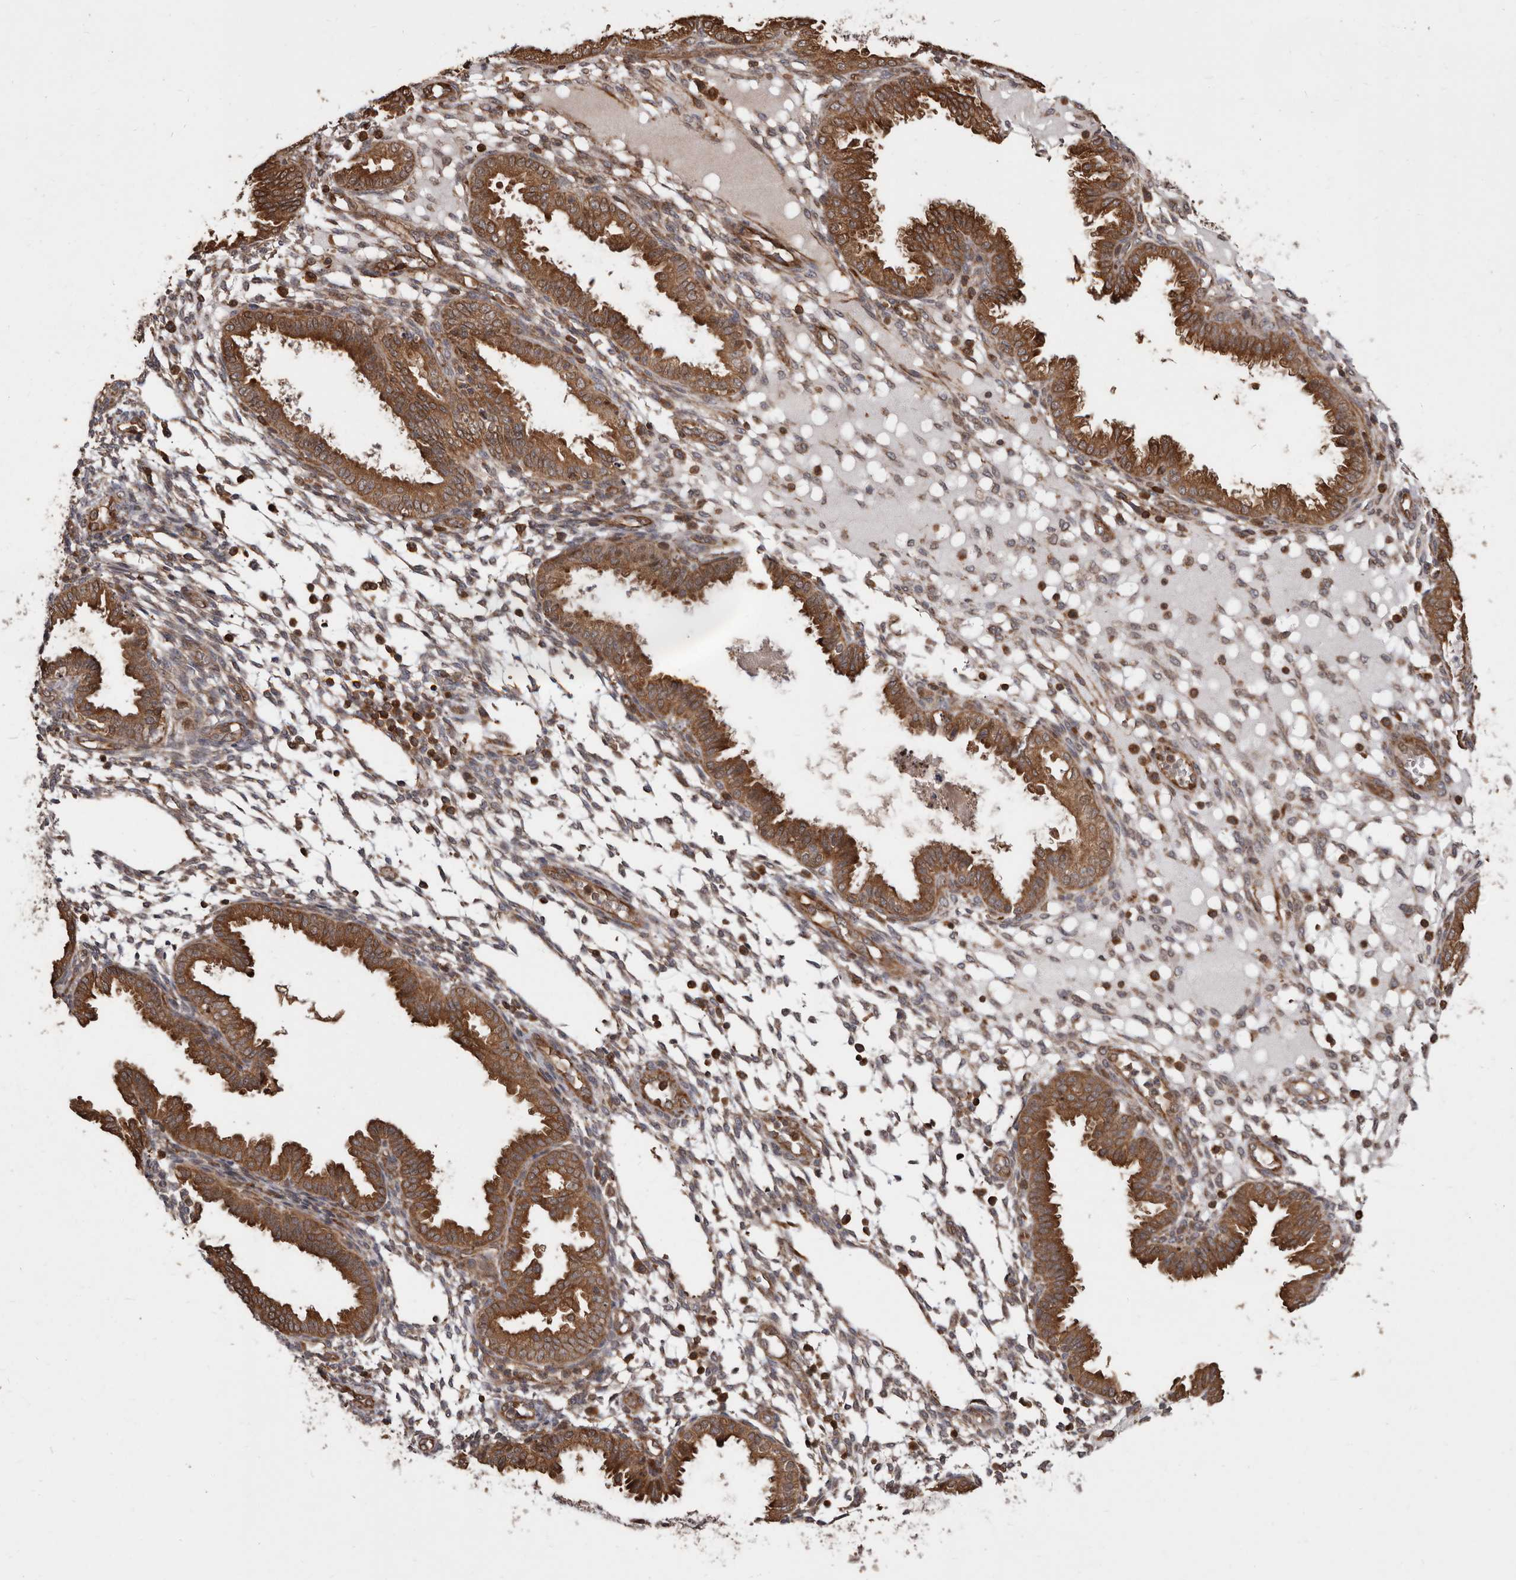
{"staining": {"intensity": "weak", "quantity": ">75%", "location": "cytoplasmic/membranous"}, "tissue": "endometrium", "cell_type": "Cells in endometrial stroma", "image_type": "normal", "snomed": [{"axis": "morphology", "description": "Normal tissue, NOS"}, {"axis": "topography", "description": "Endometrium"}], "caption": "Unremarkable endometrium was stained to show a protein in brown. There is low levels of weak cytoplasmic/membranous expression in about >75% of cells in endometrial stroma. Nuclei are stained in blue.", "gene": "FLAD1", "patient": {"sex": "female", "age": 33}}